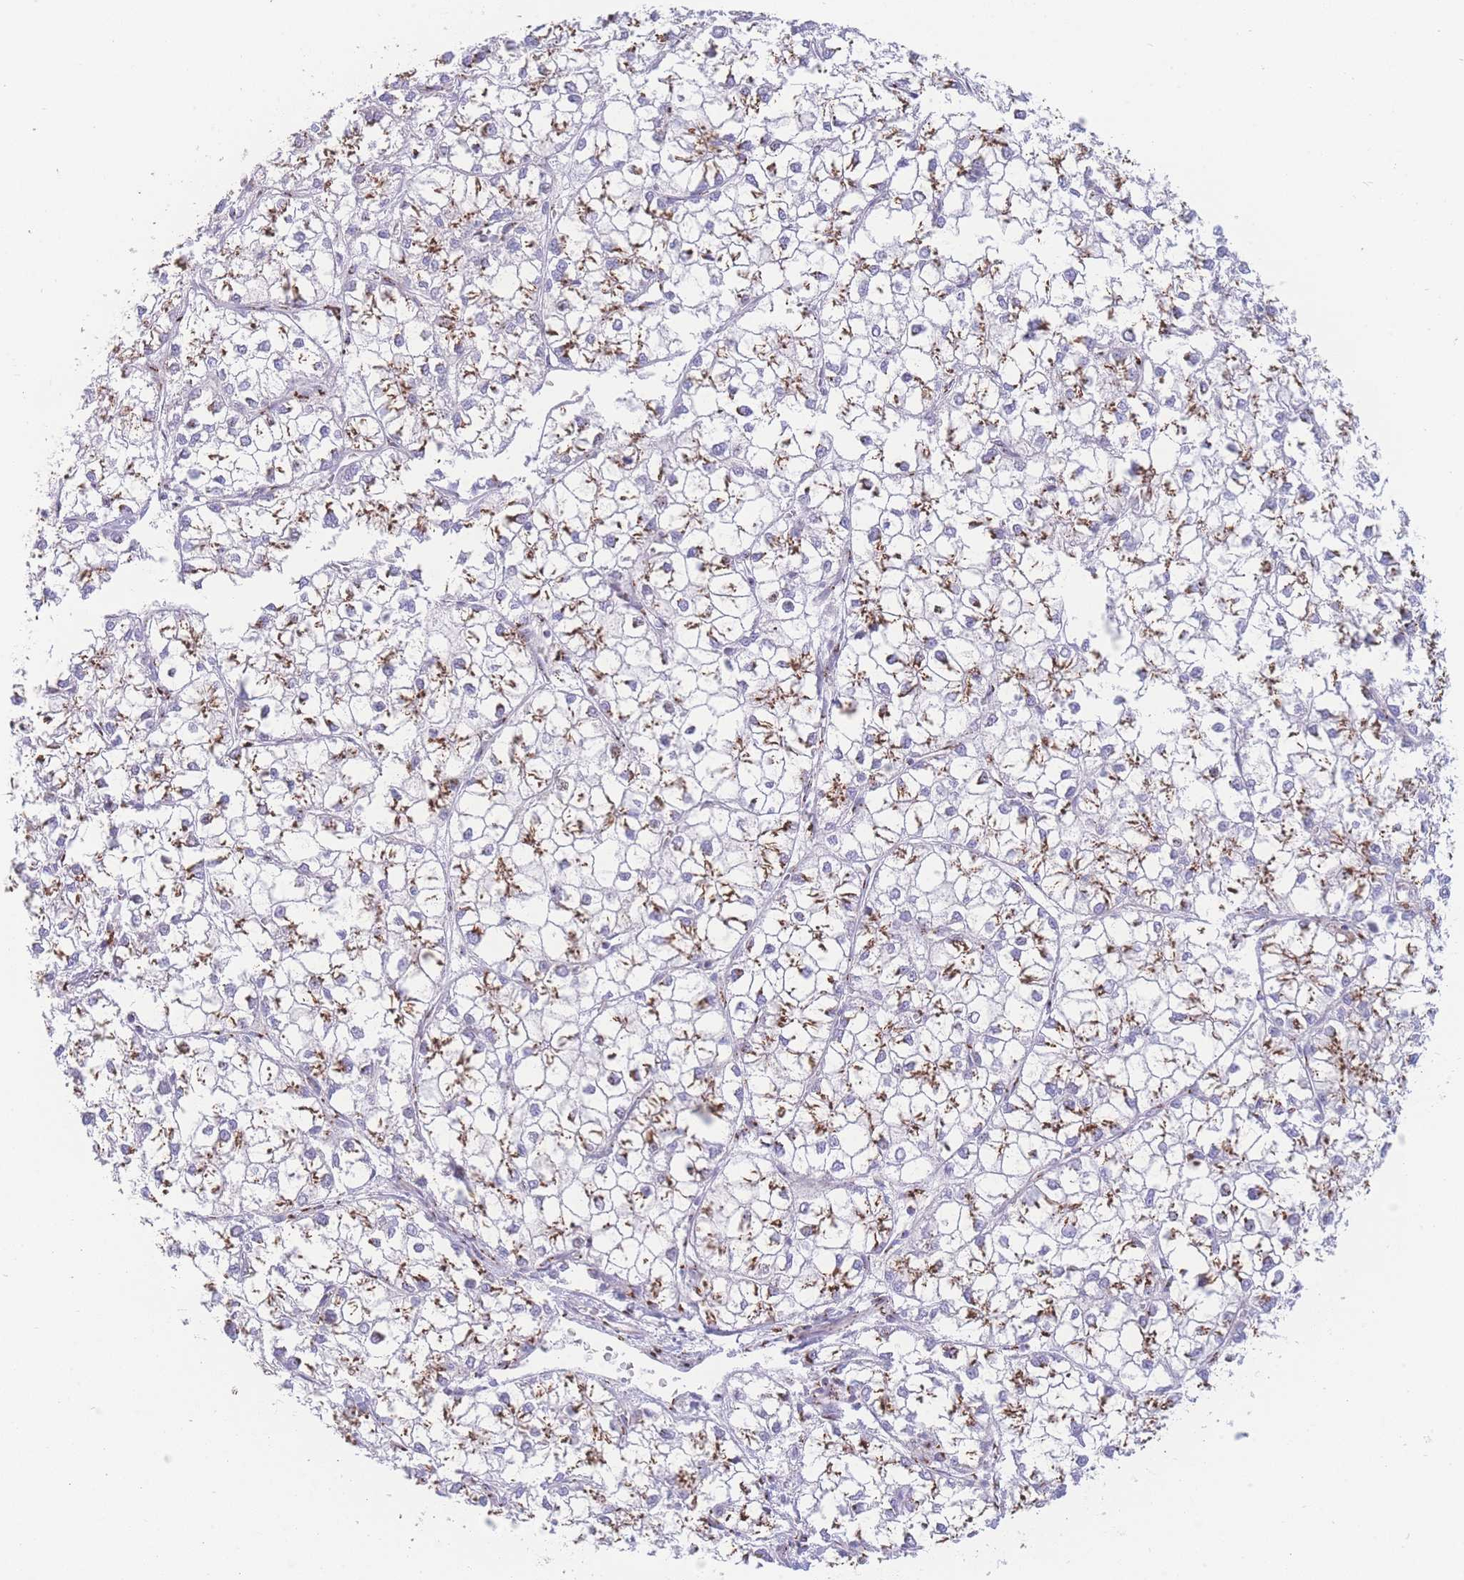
{"staining": {"intensity": "strong", "quantity": ">75%", "location": "cytoplasmic/membranous"}, "tissue": "liver cancer", "cell_type": "Tumor cells", "image_type": "cancer", "snomed": [{"axis": "morphology", "description": "Carcinoma, Hepatocellular, NOS"}, {"axis": "topography", "description": "Liver"}], "caption": "Strong cytoplasmic/membranous protein positivity is identified in about >75% of tumor cells in liver cancer (hepatocellular carcinoma). (IHC, brightfield microscopy, high magnification).", "gene": "GOLM2", "patient": {"sex": "female", "age": 43}}